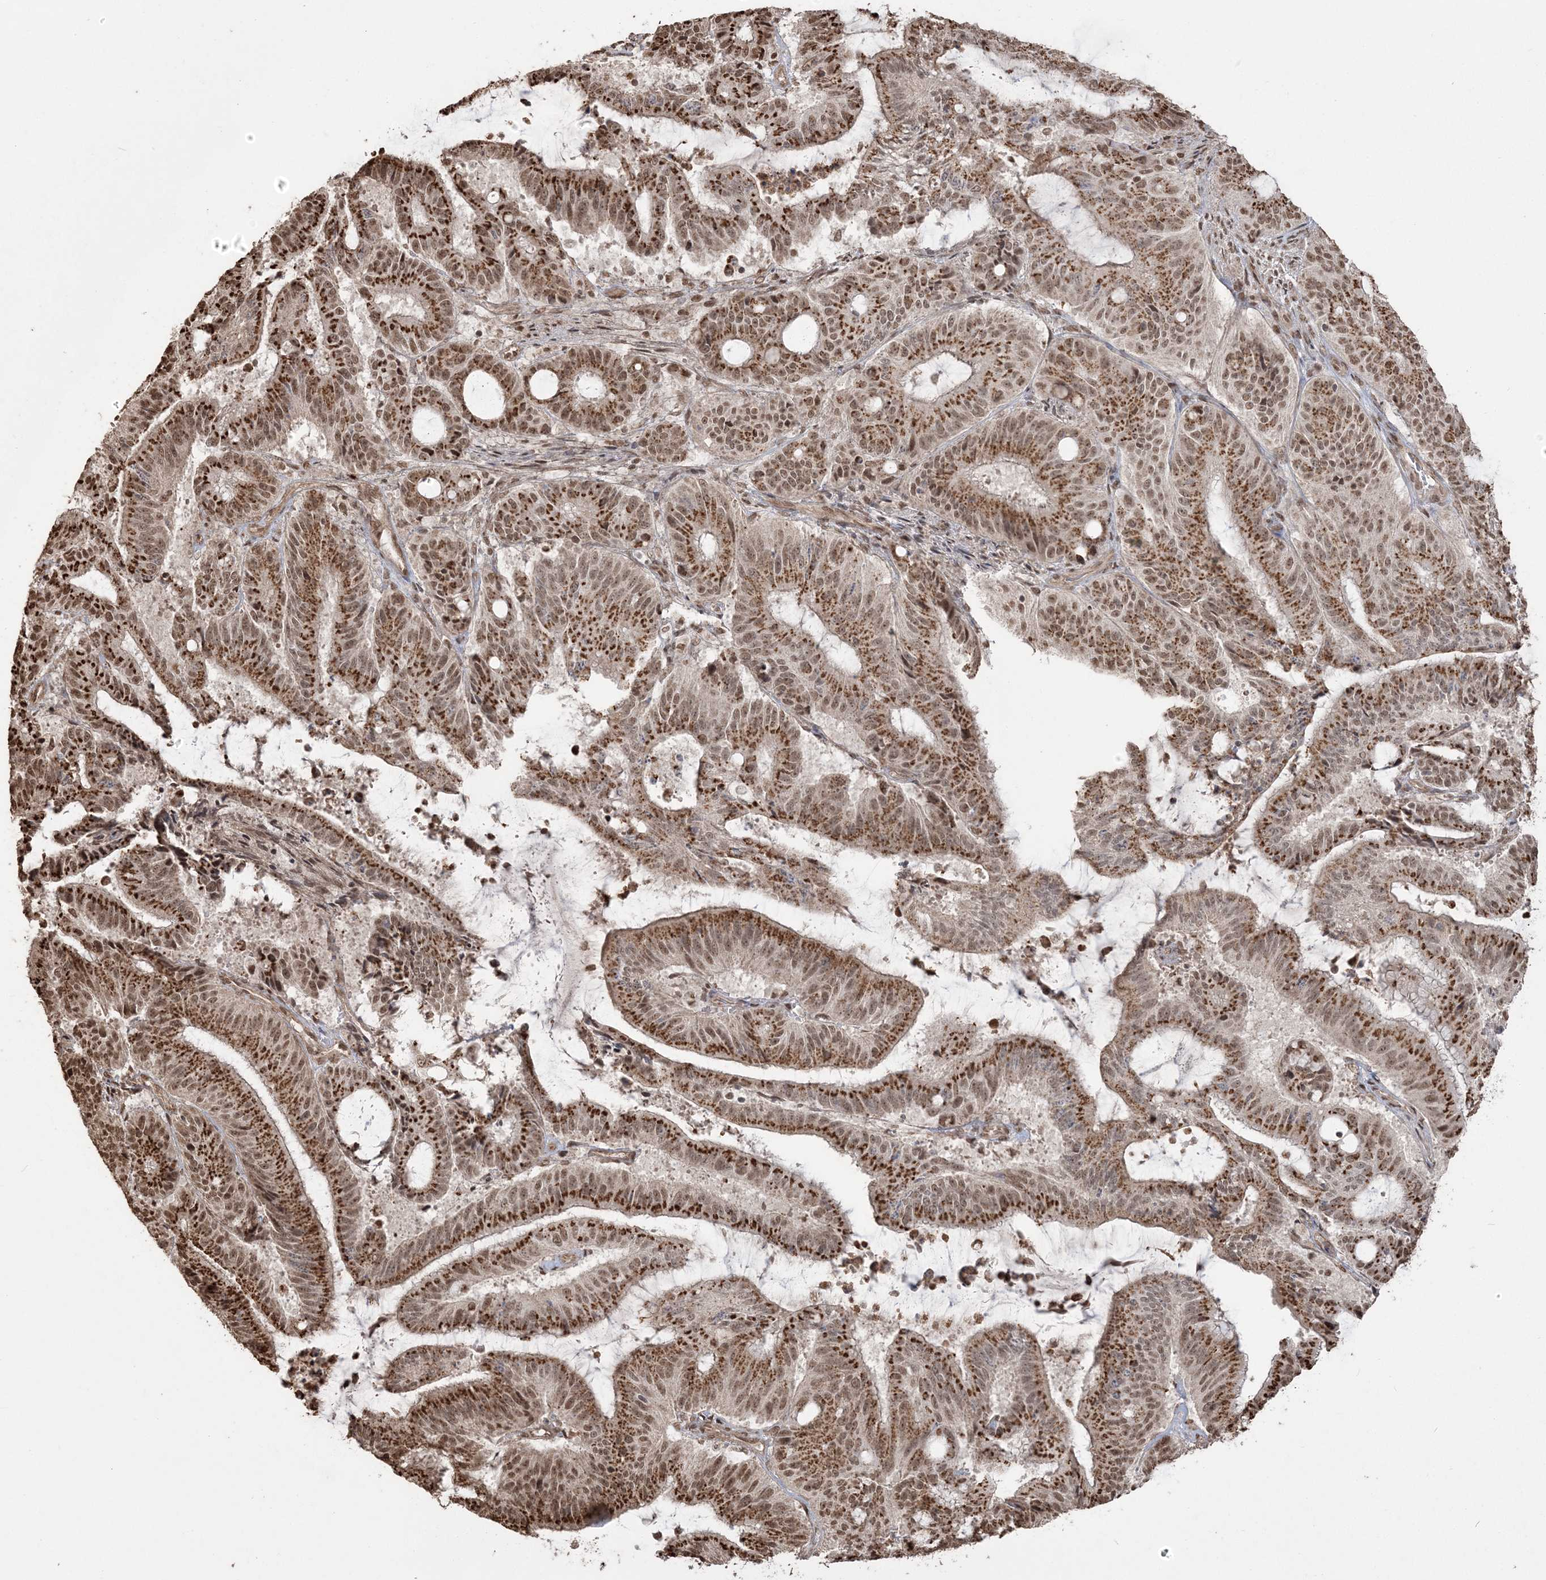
{"staining": {"intensity": "strong", "quantity": ">75%", "location": "cytoplasmic/membranous,nuclear"}, "tissue": "liver cancer", "cell_type": "Tumor cells", "image_type": "cancer", "snomed": [{"axis": "morphology", "description": "Normal tissue, NOS"}, {"axis": "morphology", "description": "Cholangiocarcinoma"}, {"axis": "topography", "description": "Liver"}, {"axis": "topography", "description": "Peripheral nerve tissue"}], "caption": "Strong cytoplasmic/membranous and nuclear protein expression is present in about >75% of tumor cells in liver cholangiocarcinoma. (Brightfield microscopy of DAB IHC at high magnification).", "gene": "ZNF839", "patient": {"sex": "female", "age": 73}}